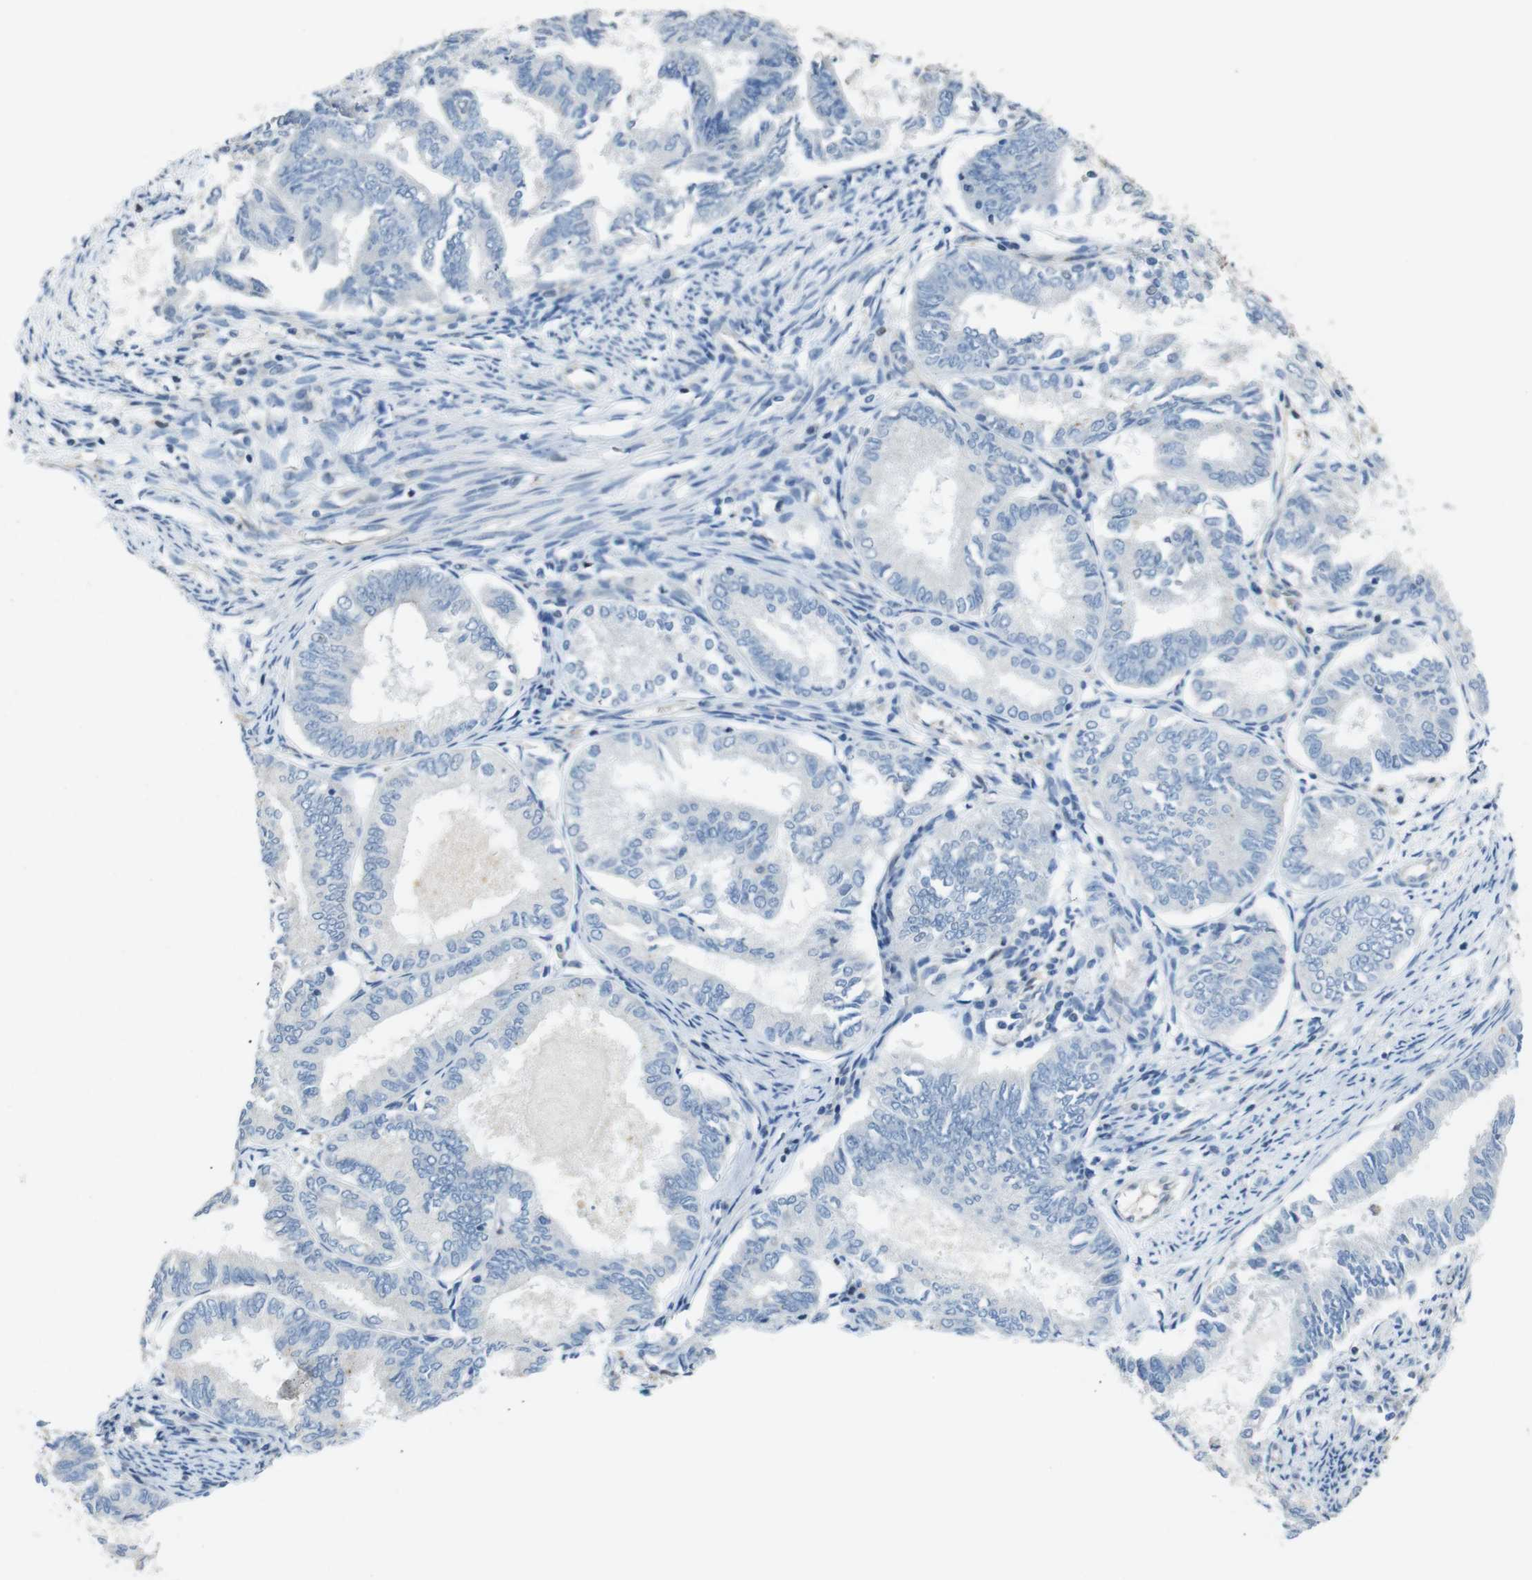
{"staining": {"intensity": "negative", "quantity": "none", "location": "none"}, "tissue": "endometrial cancer", "cell_type": "Tumor cells", "image_type": "cancer", "snomed": [{"axis": "morphology", "description": "Adenocarcinoma, NOS"}, {"axis": "topography", "description": "Endometrium"}], "caption": "IHC of endometrial cancer (adenocarcinoma) reveals no positivity in tumor cells.", "gene": "PCDH10", "patient": {"sex": "female", "age": 86}}